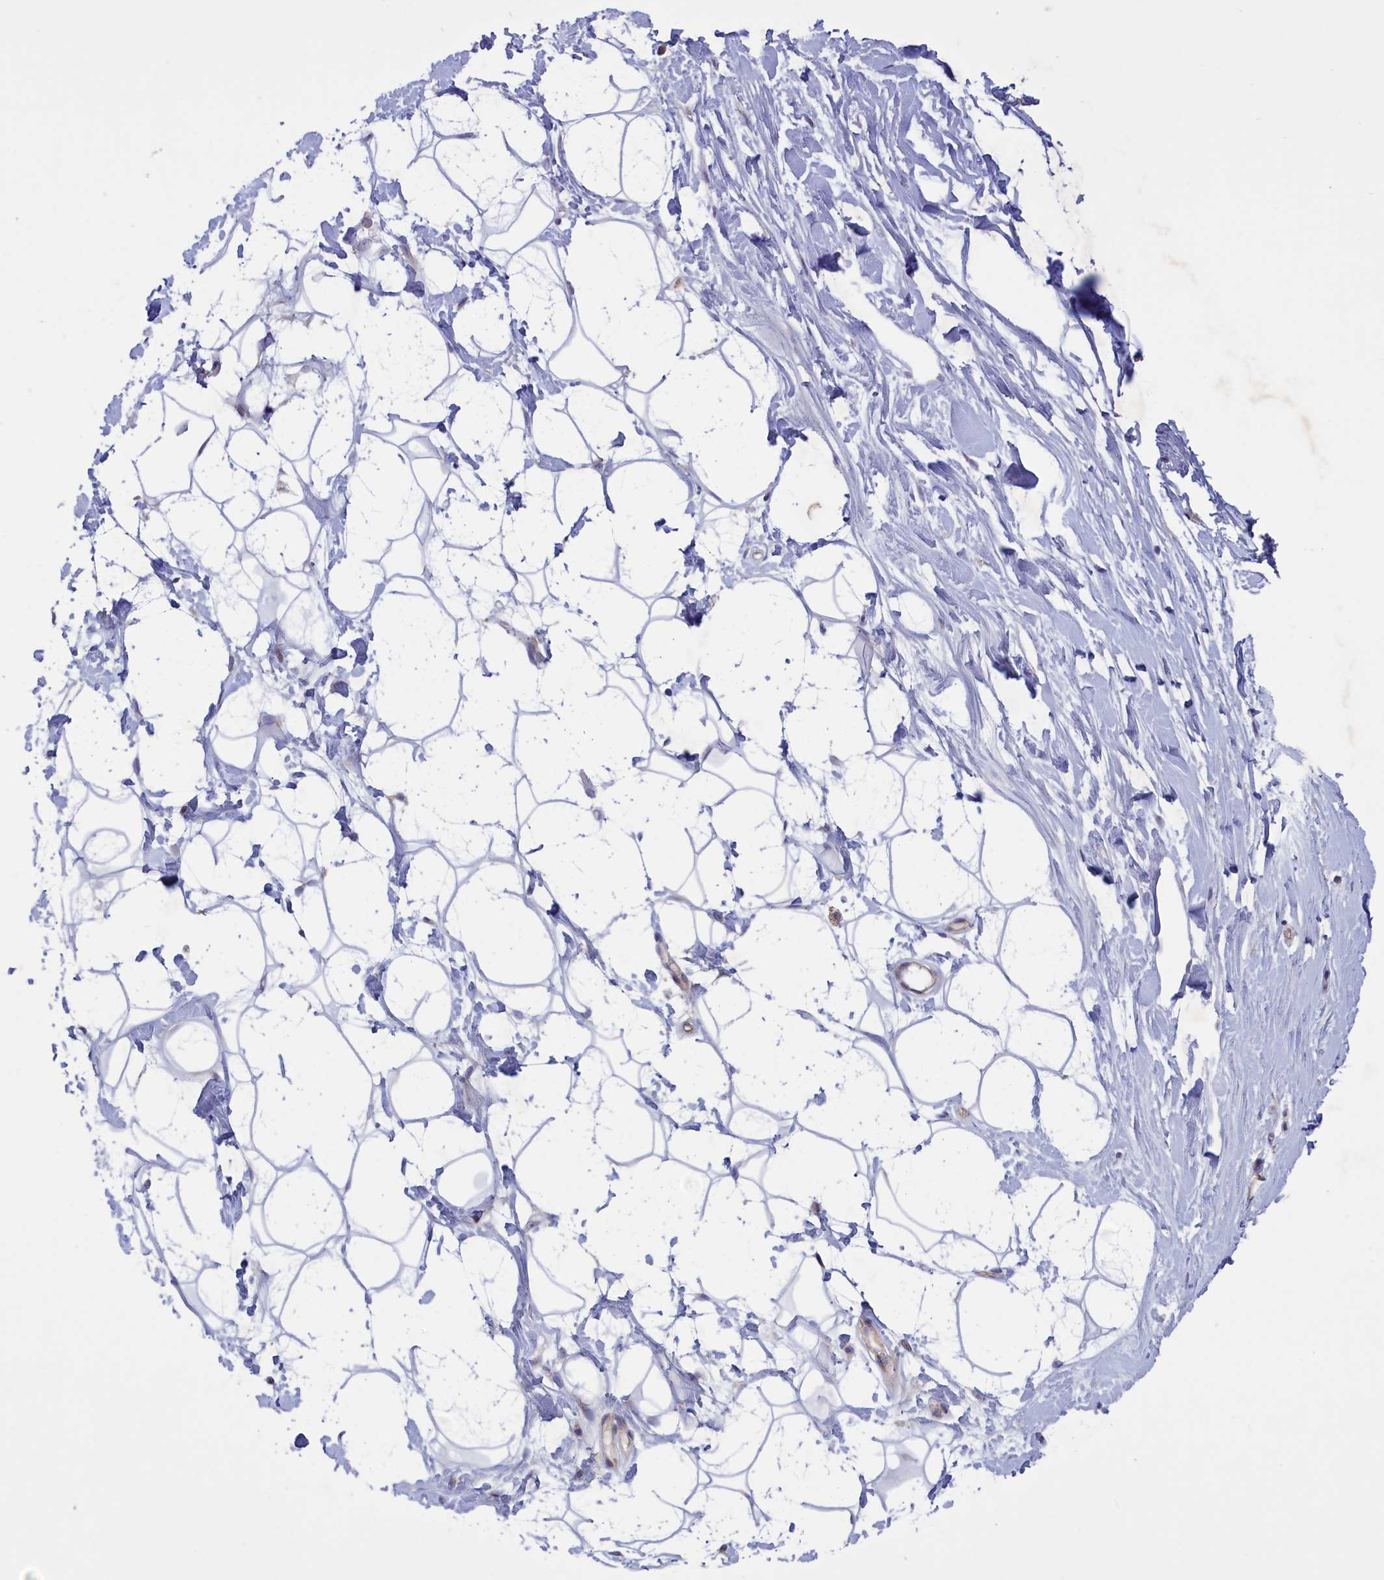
{"staining": {"intensity": "negative", "quantity": "none", "location": "none"}, "tissue": "adipose tissue", "cell_type": "Adipocytes", "image_type": "normal", "snomed": [{"axis": "morphology", "description": "Normal tissue, NOS"}, {"axis": "topography", "description": "Breast"}], "caption": "A photomicrograph of human adipose tissue is negative for staining in adipocytes.", "gene": "CORO2A", "patient": {"sex": "female", "age": 26}}